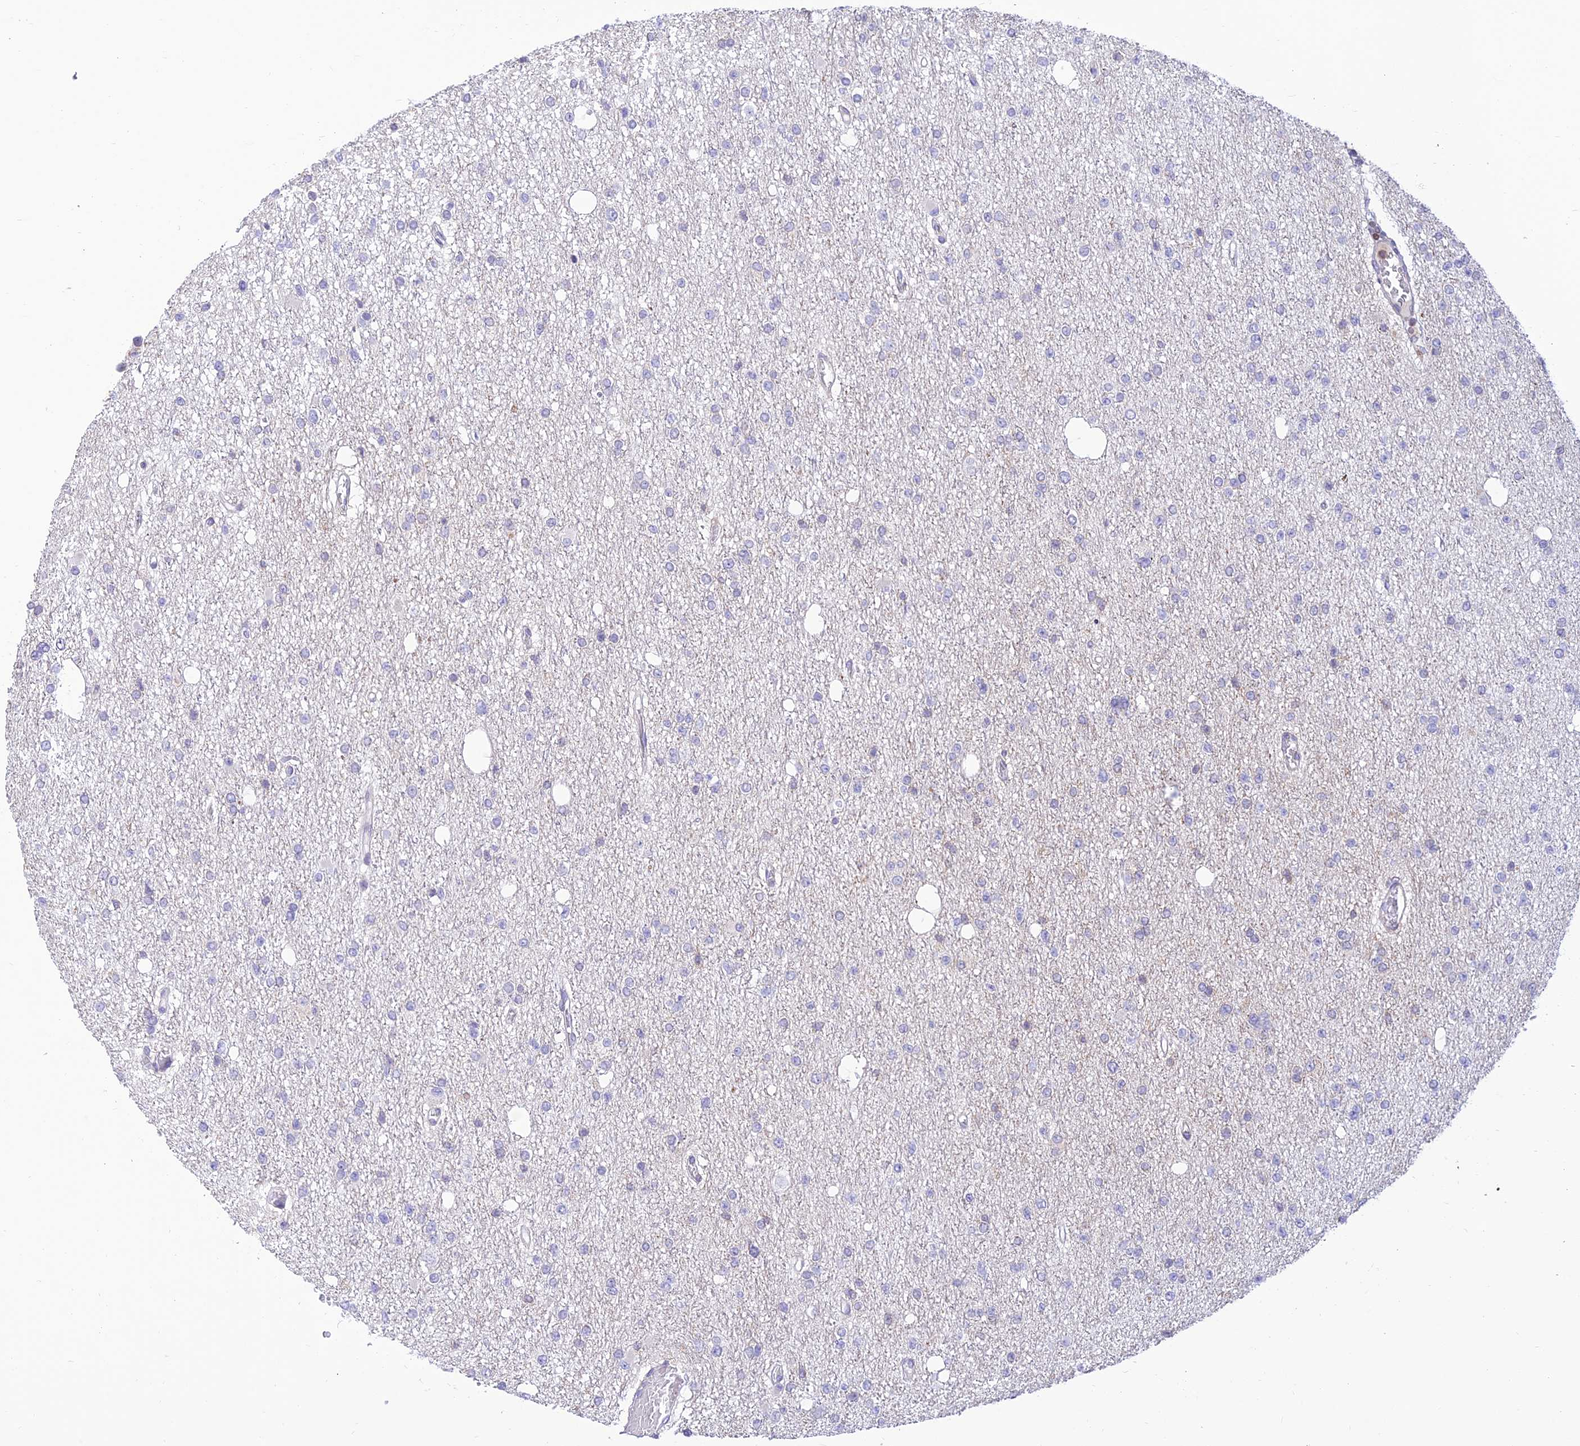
{"staining": {"intensity": "negative", "quantity": "none", "location": "none"}, "tissue": "glioma", "cell_type": "Tumor cells", "image_type": "cancer", "snomed": [{"axis": "morphology", "description": "Glioma, malignant, Low grade"}, {"axis": "topography", "description": "Brain"}], "caption": "This image is of malignant glioma (low-grade) stained with immunohistochemistry to label a protein in brown with the nuclei are counter-stained blue. There is no staining in tumor cells. (DAB (3,3'-diaminobenzidine) IHC visualized using brightfield microscopy, high magnification).", "gene": "FAM186B", "patient": {"sex": "female", "age": 22}}